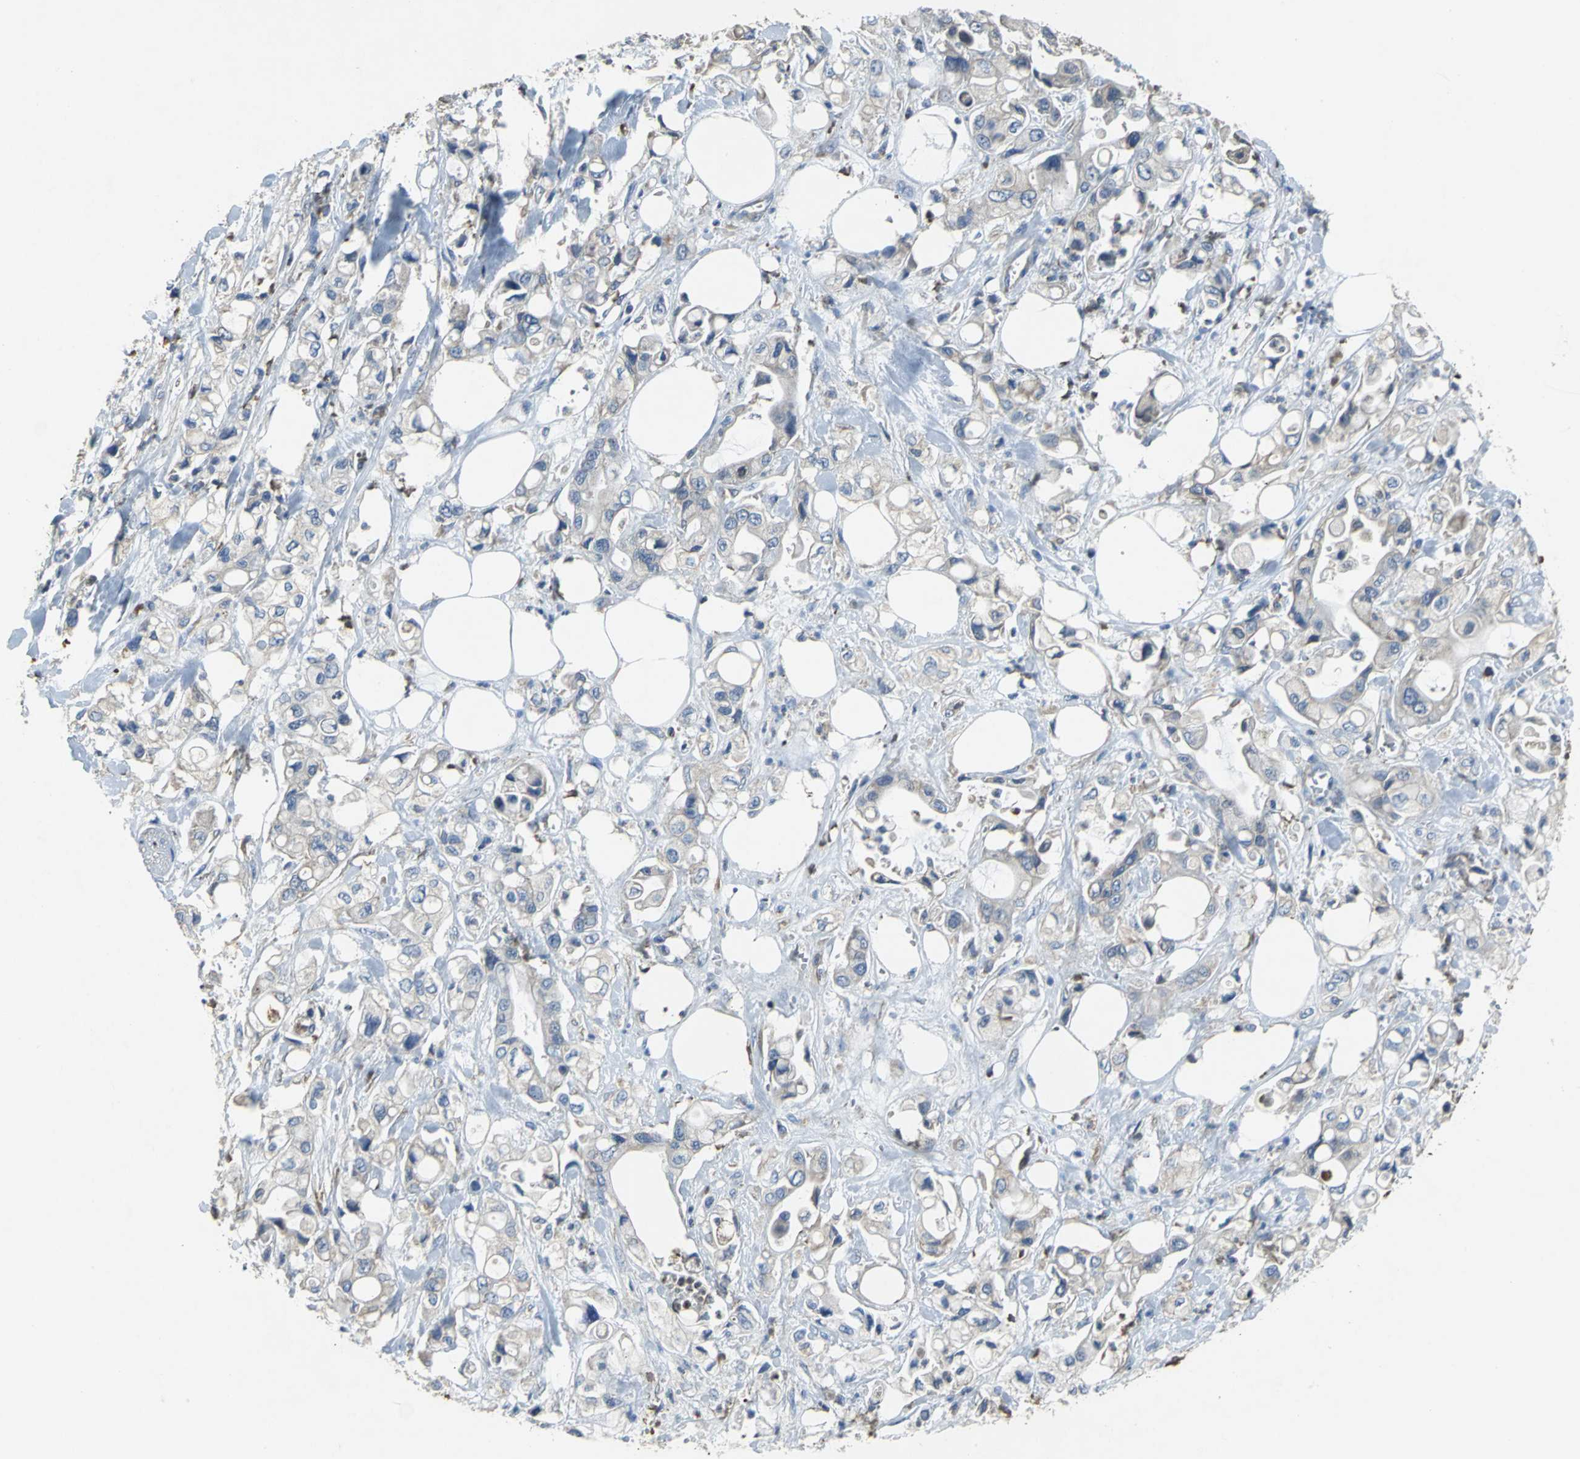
{"staining": {"intensity": "weak", "quantity": "<25%", "location": "cytoplasmic/membranous"}, "tissue": "pancreatic cancer", "cell_type": "Tumor cells", "image_type": "cancer", "snomed": [{"axis": "morphology", "description": "Adenocarcinoma, NOS"}, {"axis": "topography", "description": "Pancreas"}], "caption": "Tumor cells are negative for protein expression in human adenocarcinoma (pancreatic). (IHC, brightfield microscopy, high magnification).", "gene": "EIF5A", "patient": {"sex": "male", "age": 70}}